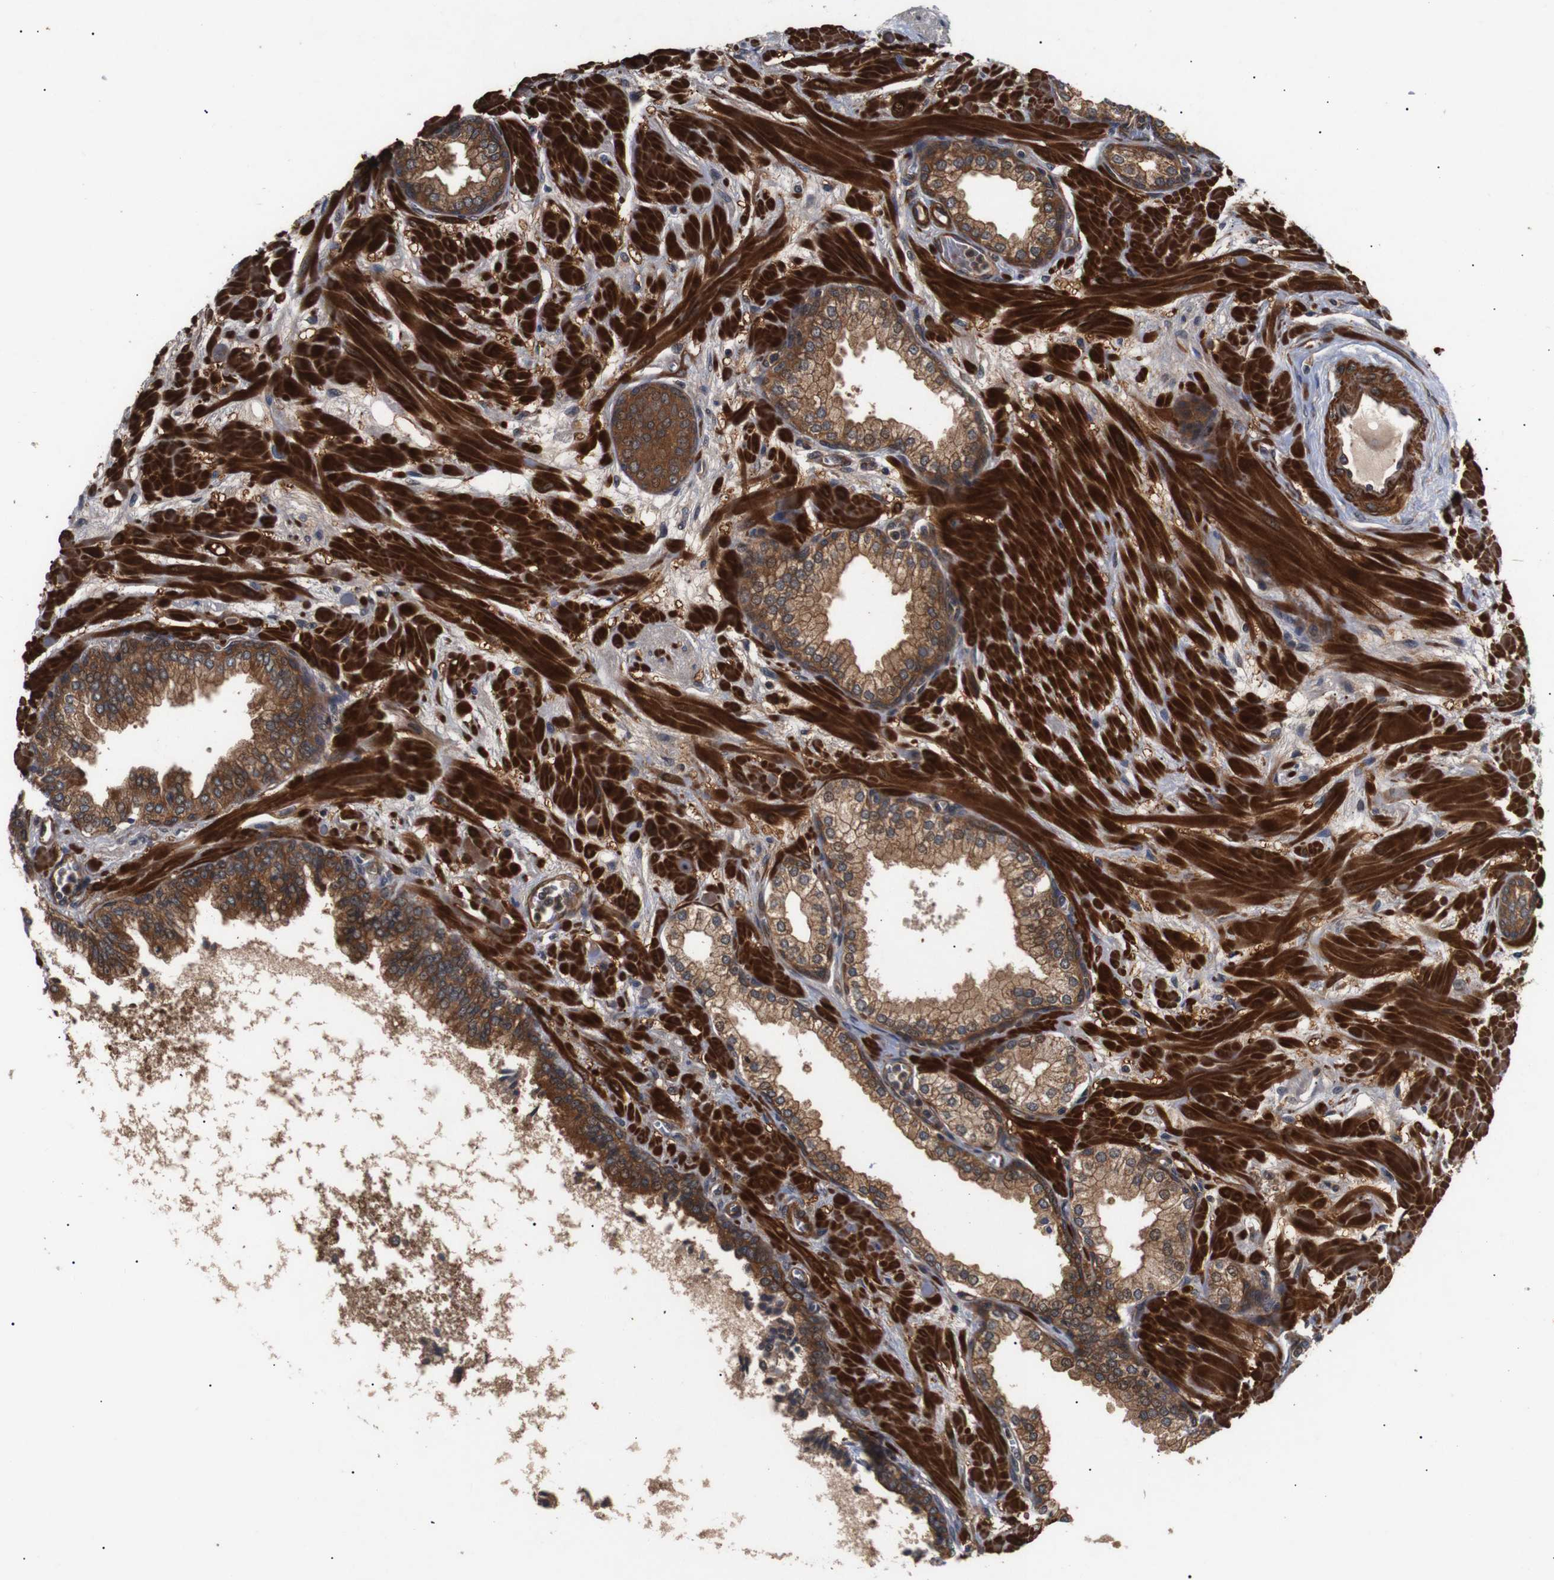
{"staining": {"intensity": "strong", "quantity": ">75%", "location": "cytoplasmic/membranous"}, "tissue": "prostate", "cell_type": "Glandular cells", "image_type": "normal", "snomed": [{"axis": "morphology", "description": "Normal tissue, NOS"}, {"axis": "morphology", "description": "Urothelial carcinoma, Low grade"}, {"axis": "topography", "description": "Urinary bladder"}, {"axis": "topography", "description": "Prostate"}], "caption": "Approximately >75% of glandular cells in benign prostate exhibit strong cytoplasmic/membranous protein positivity as visualized by brown immunohistochemical staining.", "gene": "PAWR", "patient": {"sex": "male", "age": 60}}